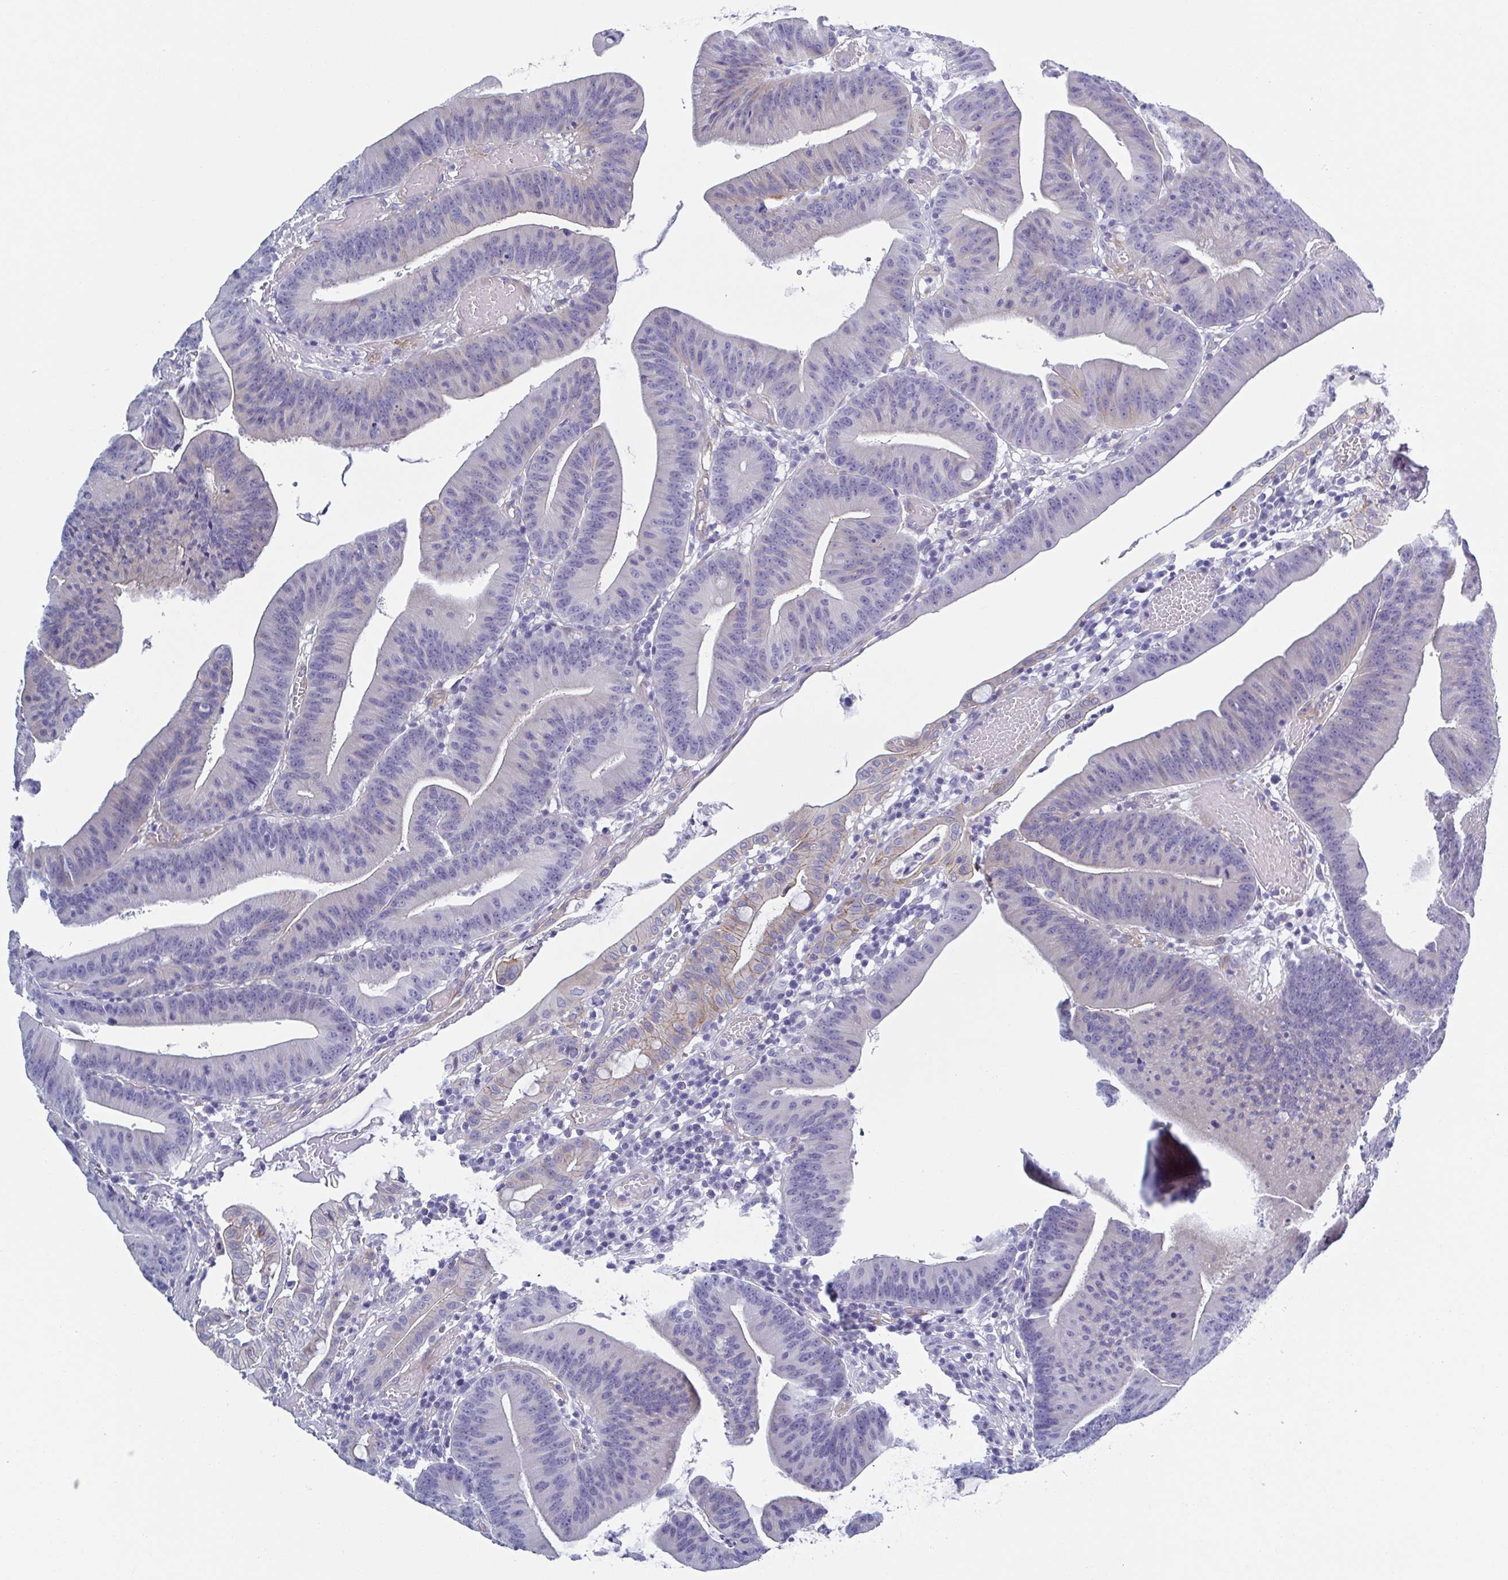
{"staining": {"intensity": "negative", "quantity": "none", "location": "none"}, "tissue": "colorectal cancer", "cell_type": "Tumor cells", "image_type": "cancer", "snomed": [{"axis": "morphology", "description": "Adenocarcinoma, NOS"}, {"axis": "topography", "description": "Colon"}], "caption": "Tumor cells show no significant positivity in colorectal adenocarcinoma. (DAB IHC visualized using brightfield microscopy, high magnification).", "gene": "DYNC1I1", "patient": {"sex": "female", "age": 78}}